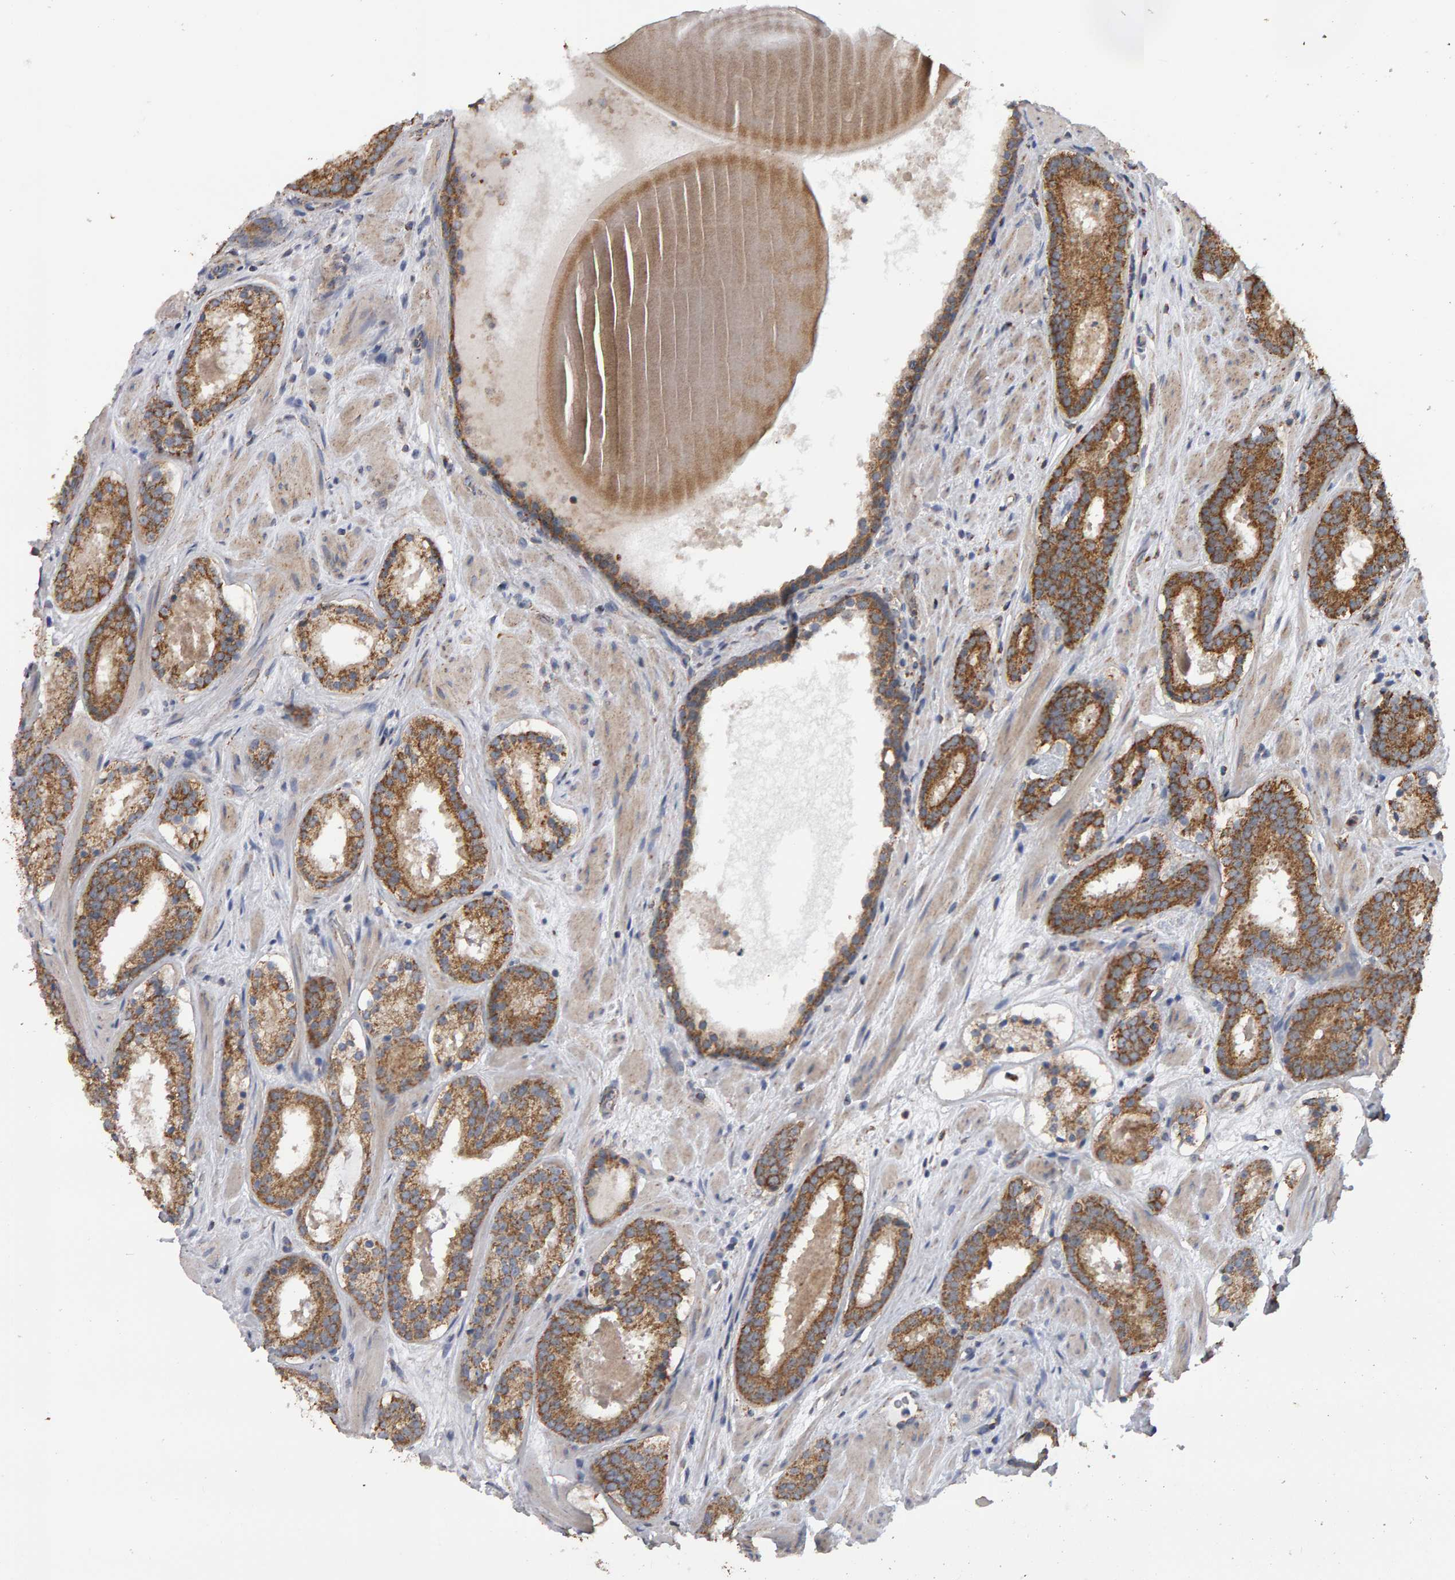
{"staining": {"intensity": "moderate", "quantity": ">75%", "location": "cytoplasmic/membranous"}, "tissue": "prostate cancer", "cell_type": "Tumor cells", "image_type": "cancer", "snomed": [{"axis": "morphology", "description": "Adenocarcinoma, Low grade"}, {"axis": "topography", "description": "Prostate"}], "caption": "IHC staining of prostate low-grade adenocarcinoma, which displays medium levels of moderate cytoplasmic/membranous expression in about >75% of tumor cells indicating moderate cytoplasmic/membranous protein expression. The staining was performed using DAB (brown) for protein detection and nuclei were counterstained in hematoxylin (blue).", "gene": "TOM1L1", "patient": {"sex": "male", "age": 69}}